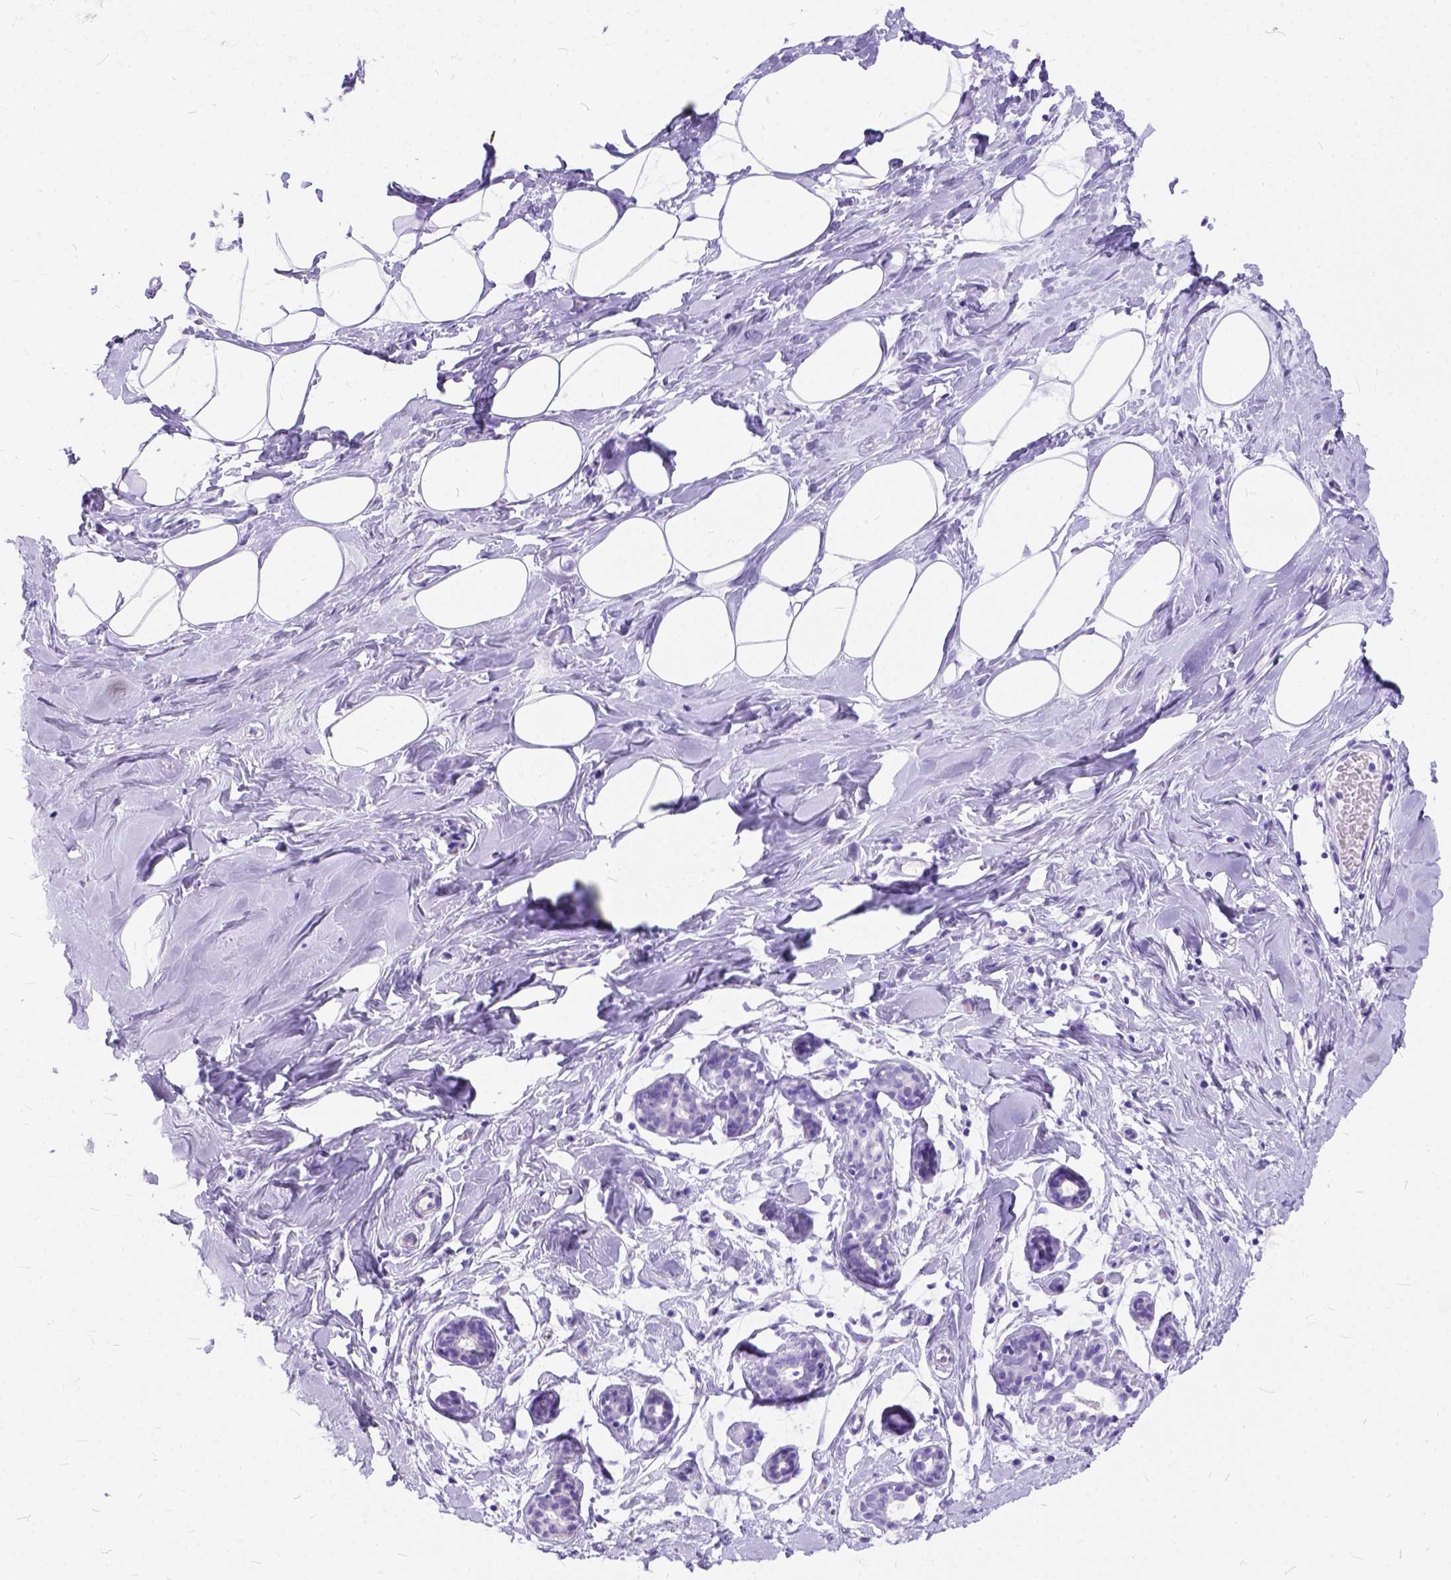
{"staining": {"intensity": "negative", "quantity": "none", "location": "none"}, "tissue": "breast", "cell_type": "Adipocytes", "image_type": "normal", "snomed": [{"axis": "morphology", "description": "Normal tissue, NOS"}, {"axis": "topography", "description": "Breast"}], "caption": "The image exhibits no significant positivity in adipocytes of breast.", "gene": "C1QTNF3", "patient": {"sex": "female", "age": 27}}